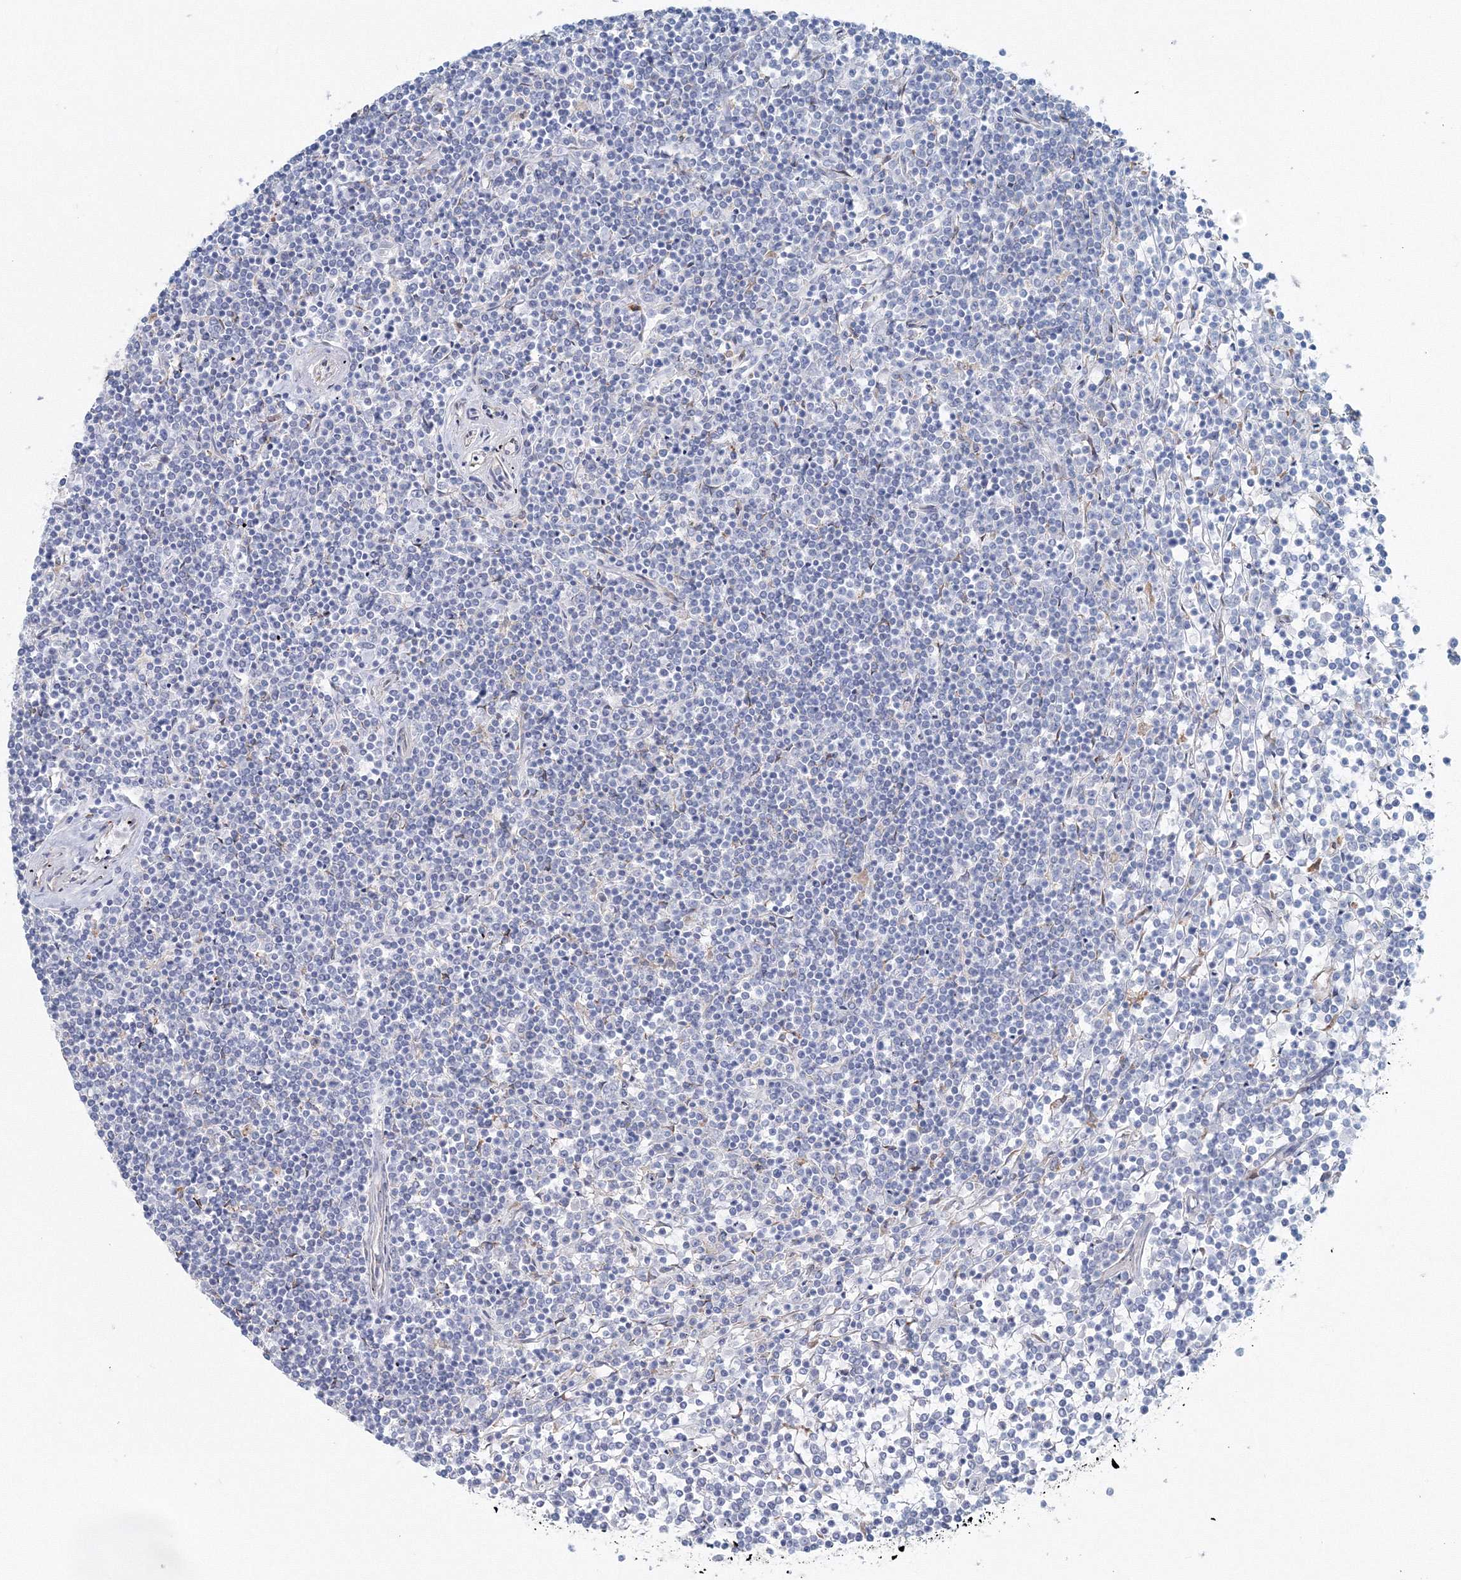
{"staining": {"intensity": "negative", "quantity": "none", "location": "none"}, "tissue": "lymphoma", "cell_type": "Tumor cells", "image_type": "cancer", "snomed": [{"axis": "morphology", "description": "Malignant lymphoma, non-Hodgkin's type, Low grade"}, {"axis": "topography", "description": "Spleen"}], "caption": "A high-resolution image shows IHC staining of lymphoma, which exhibits no significant expression in tumor cells. (DAB immunohistochemistry (IHC) with hematoxylin counter stain).", "gene": "RCN1", "patient": {"sex": "female", "age": 19}}